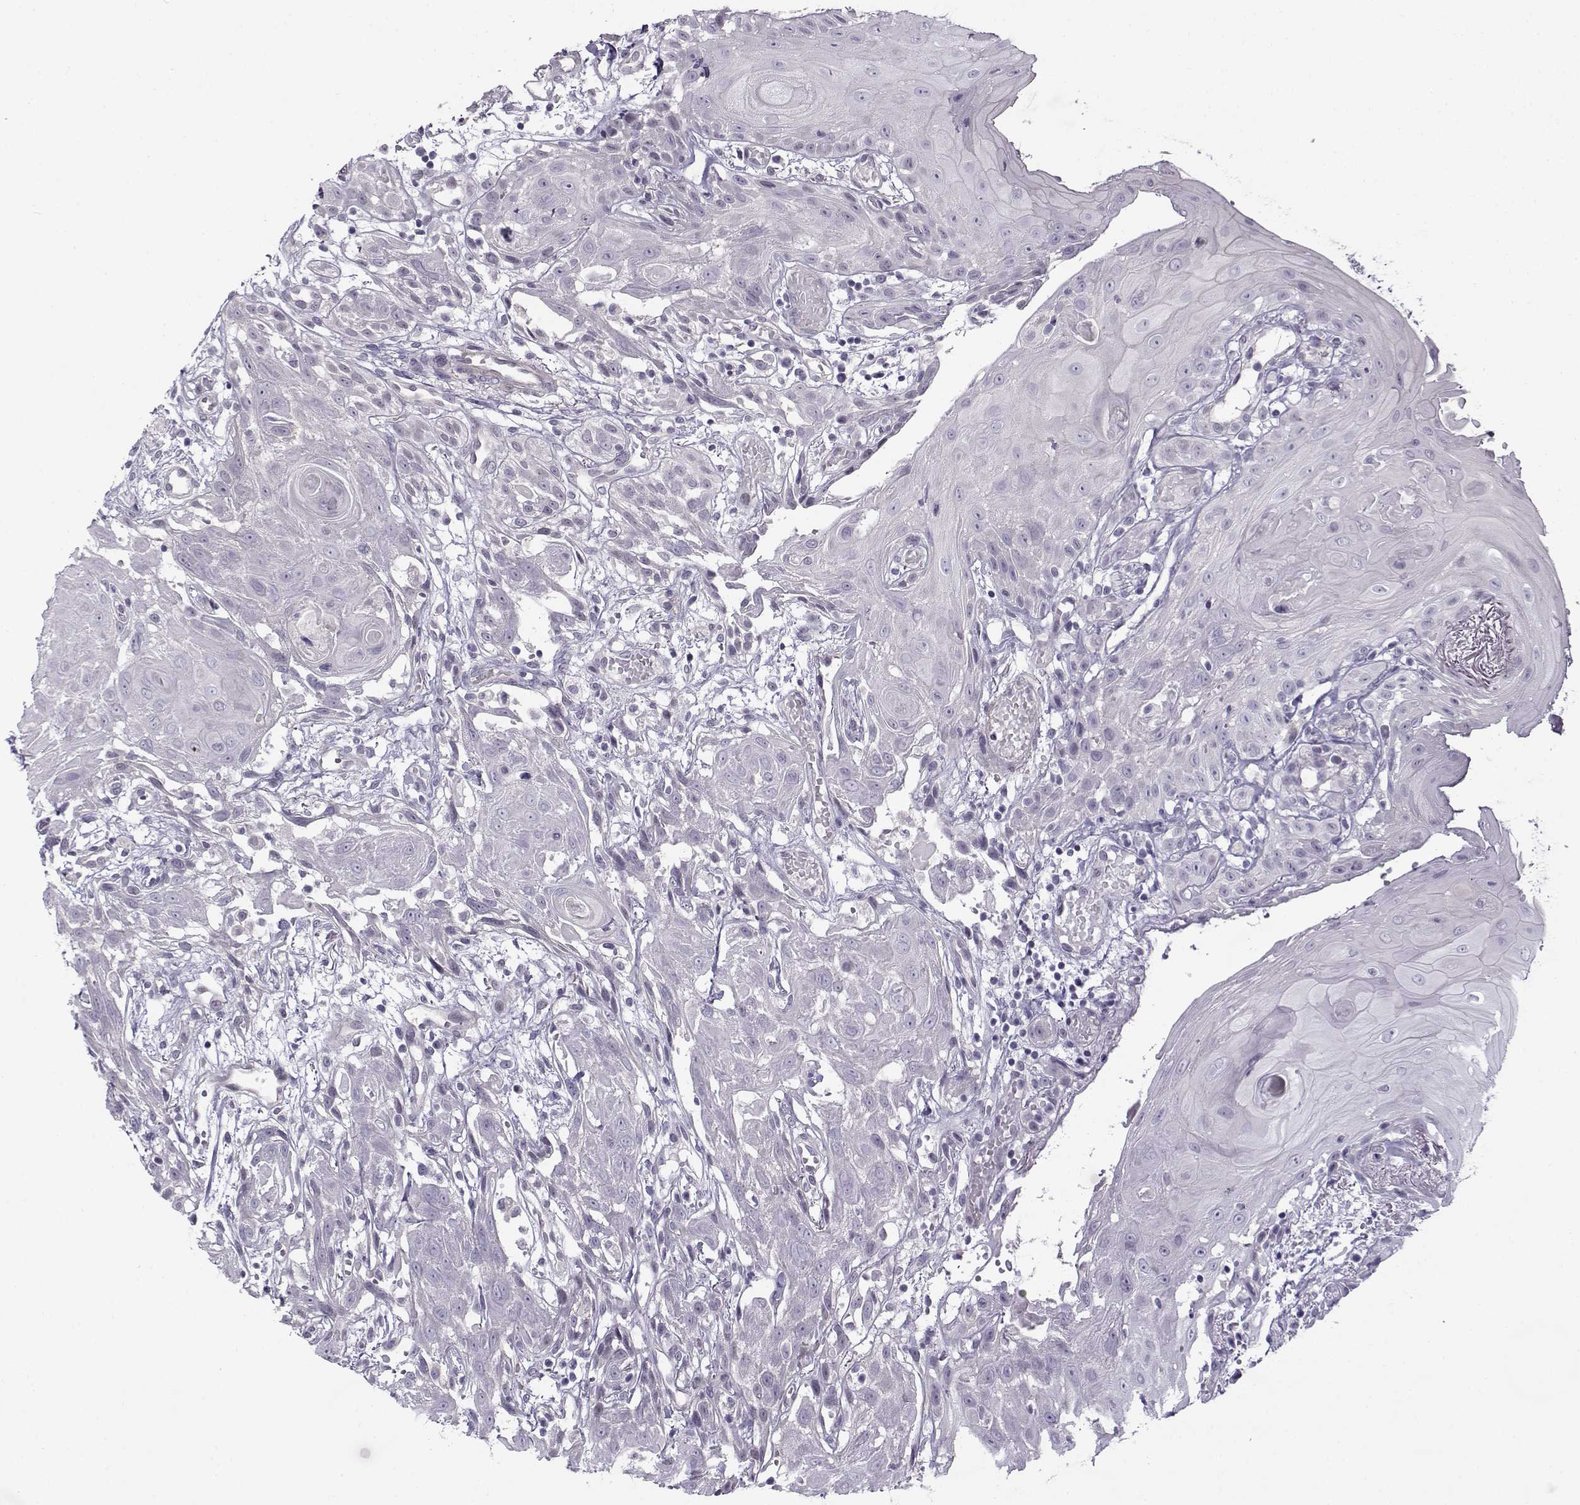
{"staining": {"intensity": "negative", "quantity": "none", "location": "none"}, "tissue": "head and neck cancer", "cell_type": "Tumor cells", "image_type": "cancer", "snomed": [{"axis": "morphology", "description": "Normal tissue, NOS"}, {"axis": "morphology", "description": "Squamous cell carcinoma, NOS"}, {"axis": "topography", "description": "Oral tissue"}, {"axis": "topography", "description": "Salivary gland"}, {"axis": "topography", "description": "Head-Neck"}], "caption": "The immunohistochemistry (IHC) image has no significant positivity in tumor cells of head and neck cancer (squamous cell carcinoma) tissue.", "gene": "TEX55", "patient": {"sex": "female", "age": 62}}